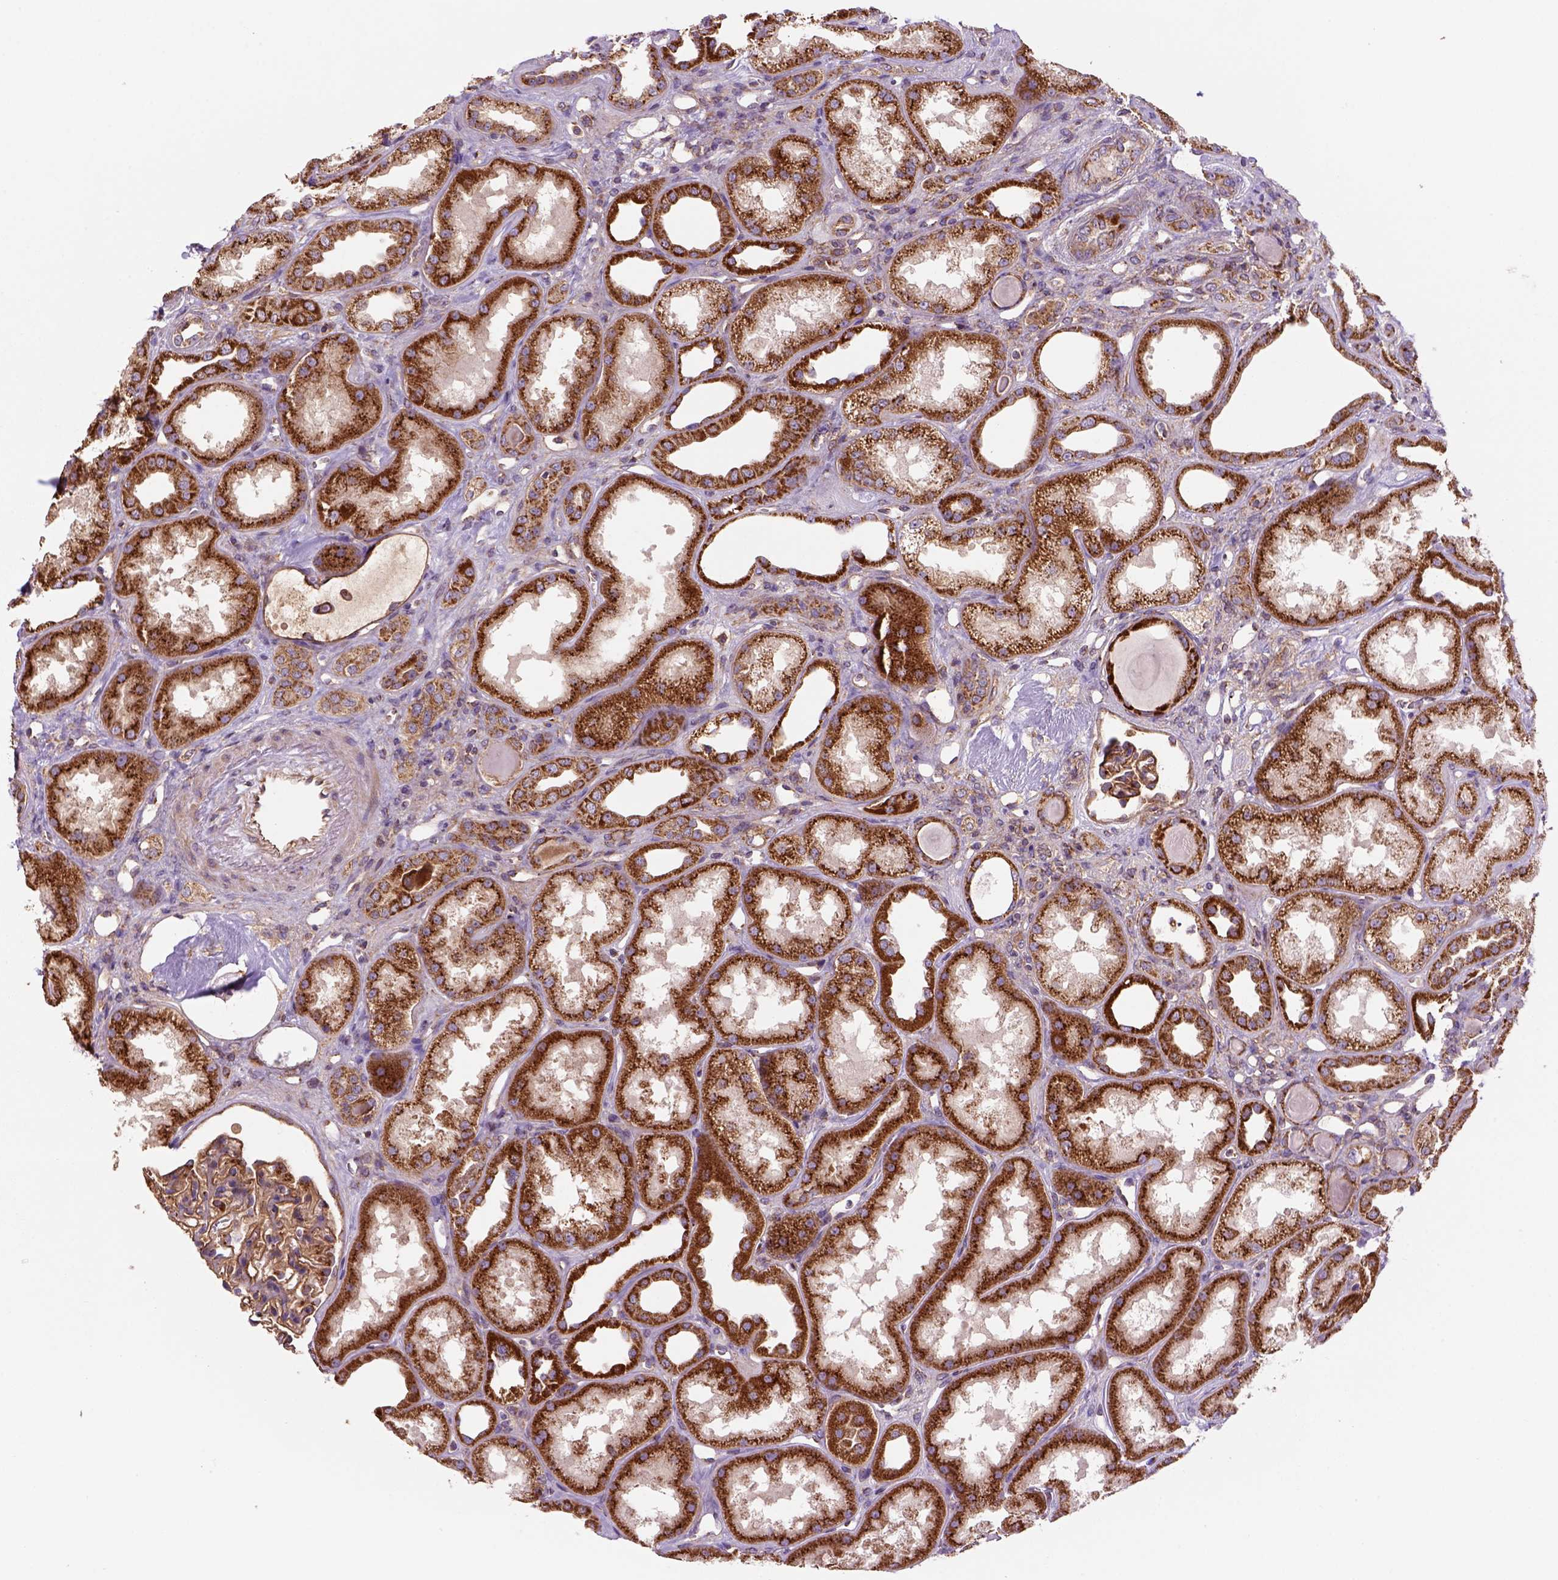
{"staining": {"intensity": "moderate", "quantity": ">75%", "location": "cytoplasmic/membranous"}, "tissue": "kidney", "cell_type": "Cells in glomeruli", "image_type": "normal", "snomed": [{"axis": "morphology", "description": "Normal tissue, NOS"}, {"axis": "topography", "description": "Kidney"}], "caption": "There is medium levels of moderate cytoplasmic/membranous expression in cells in glomeruli of normal kidney, as demonstrated by immunohistochemical staining (brown color).", "gene": "WARS2", "patient": {"sex": "male", "age": 61}}